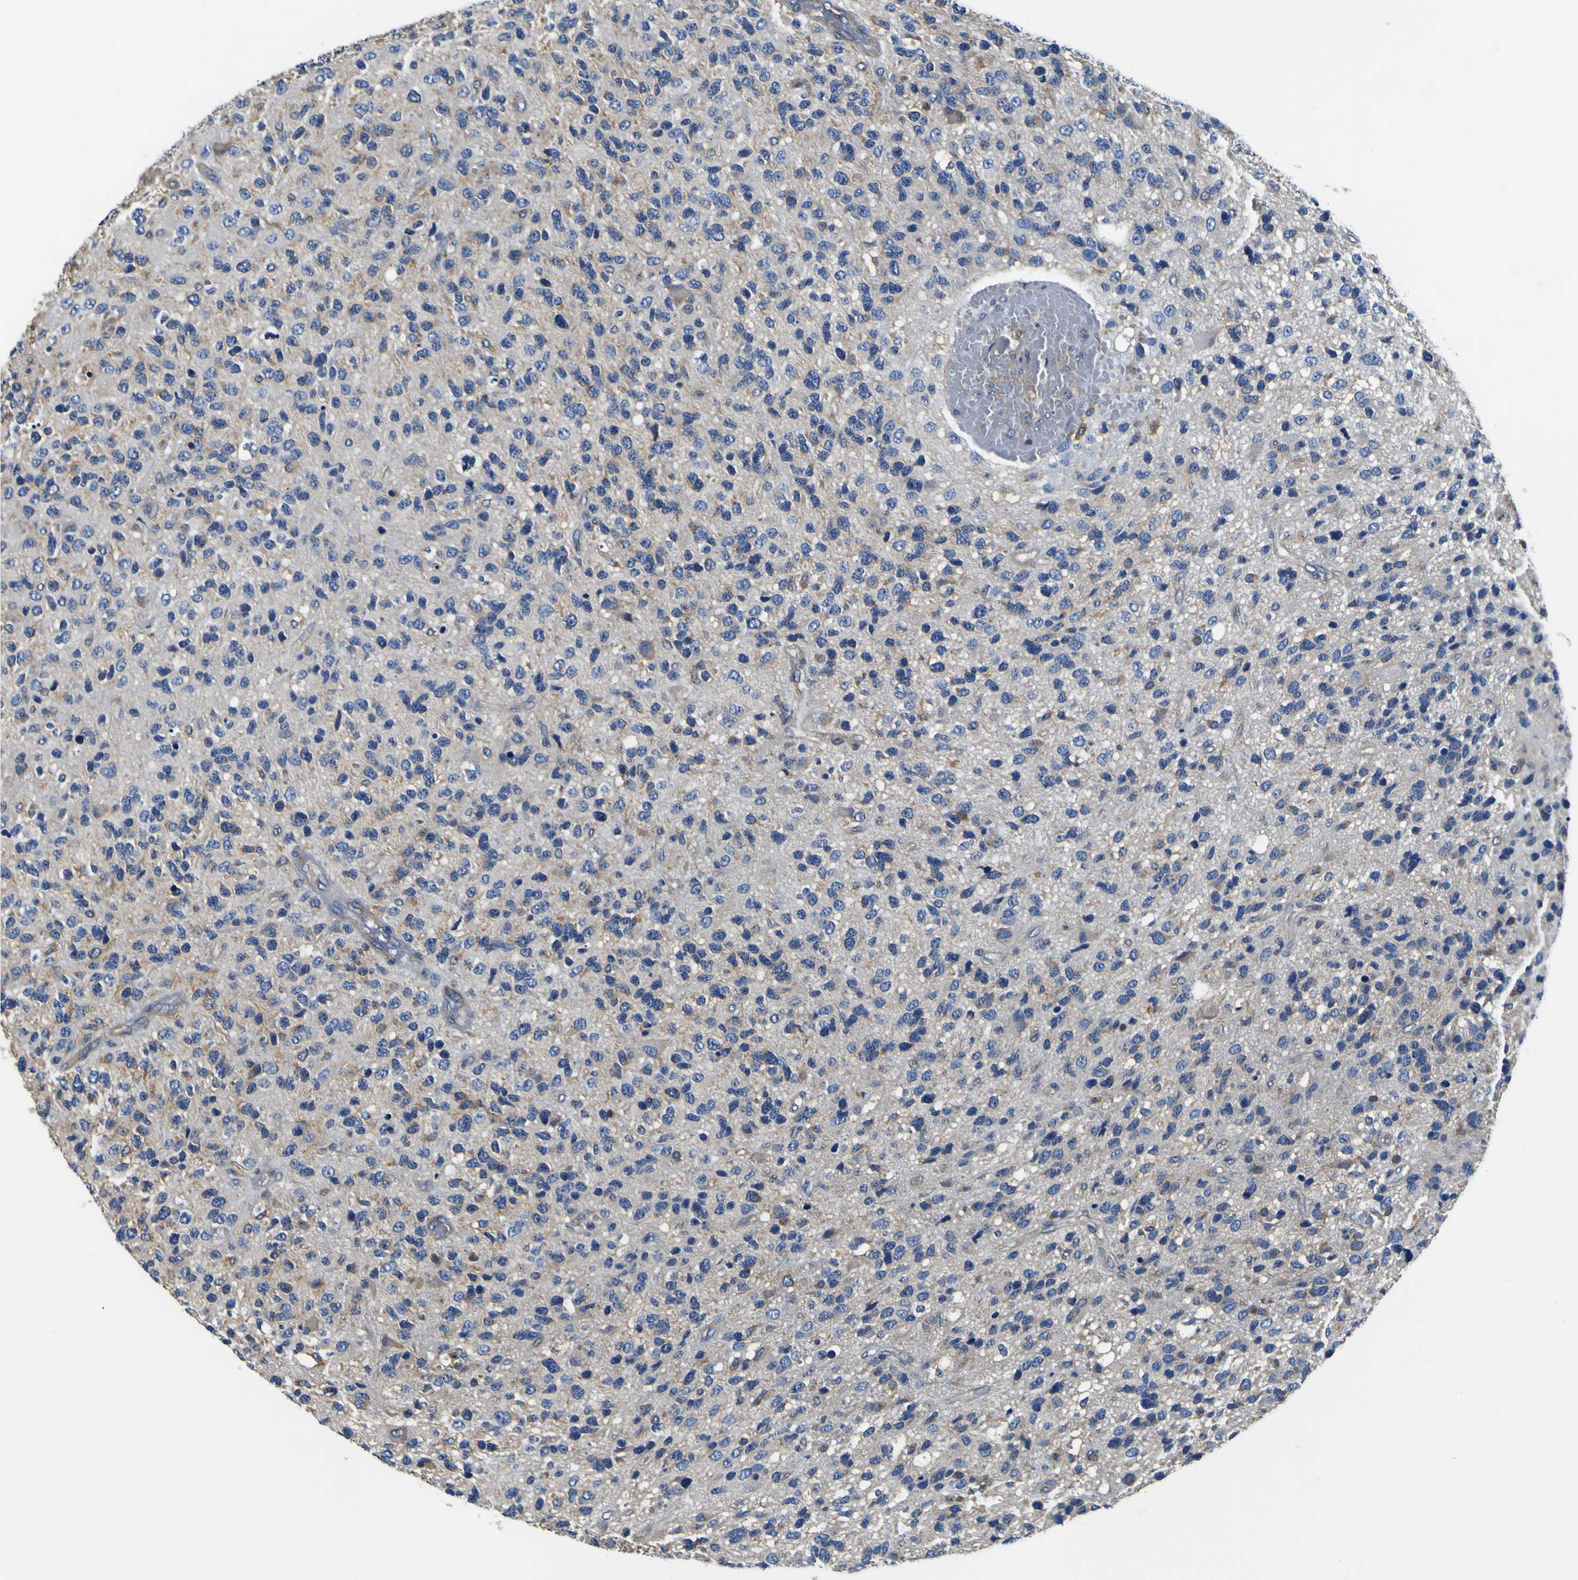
{"staining": {"intensity": "weak", "quantity": "<25%", "location": "cytoplasmic/membranous"}, "tissue": "glioma", "cell_type": "Tumor cells", "image_type": "cancer", "snomed": [{"axis": "morphology", "description": "Glioma, malignant, High grade"}, {"axis": "topography", "description": "Brain"}], "caption": "This is an immunohistochemistry micrograph of glioma. There is no positivity in tumor cells.", "gene": "CNR2", "patient": {"sex": "female", "age": 58}}